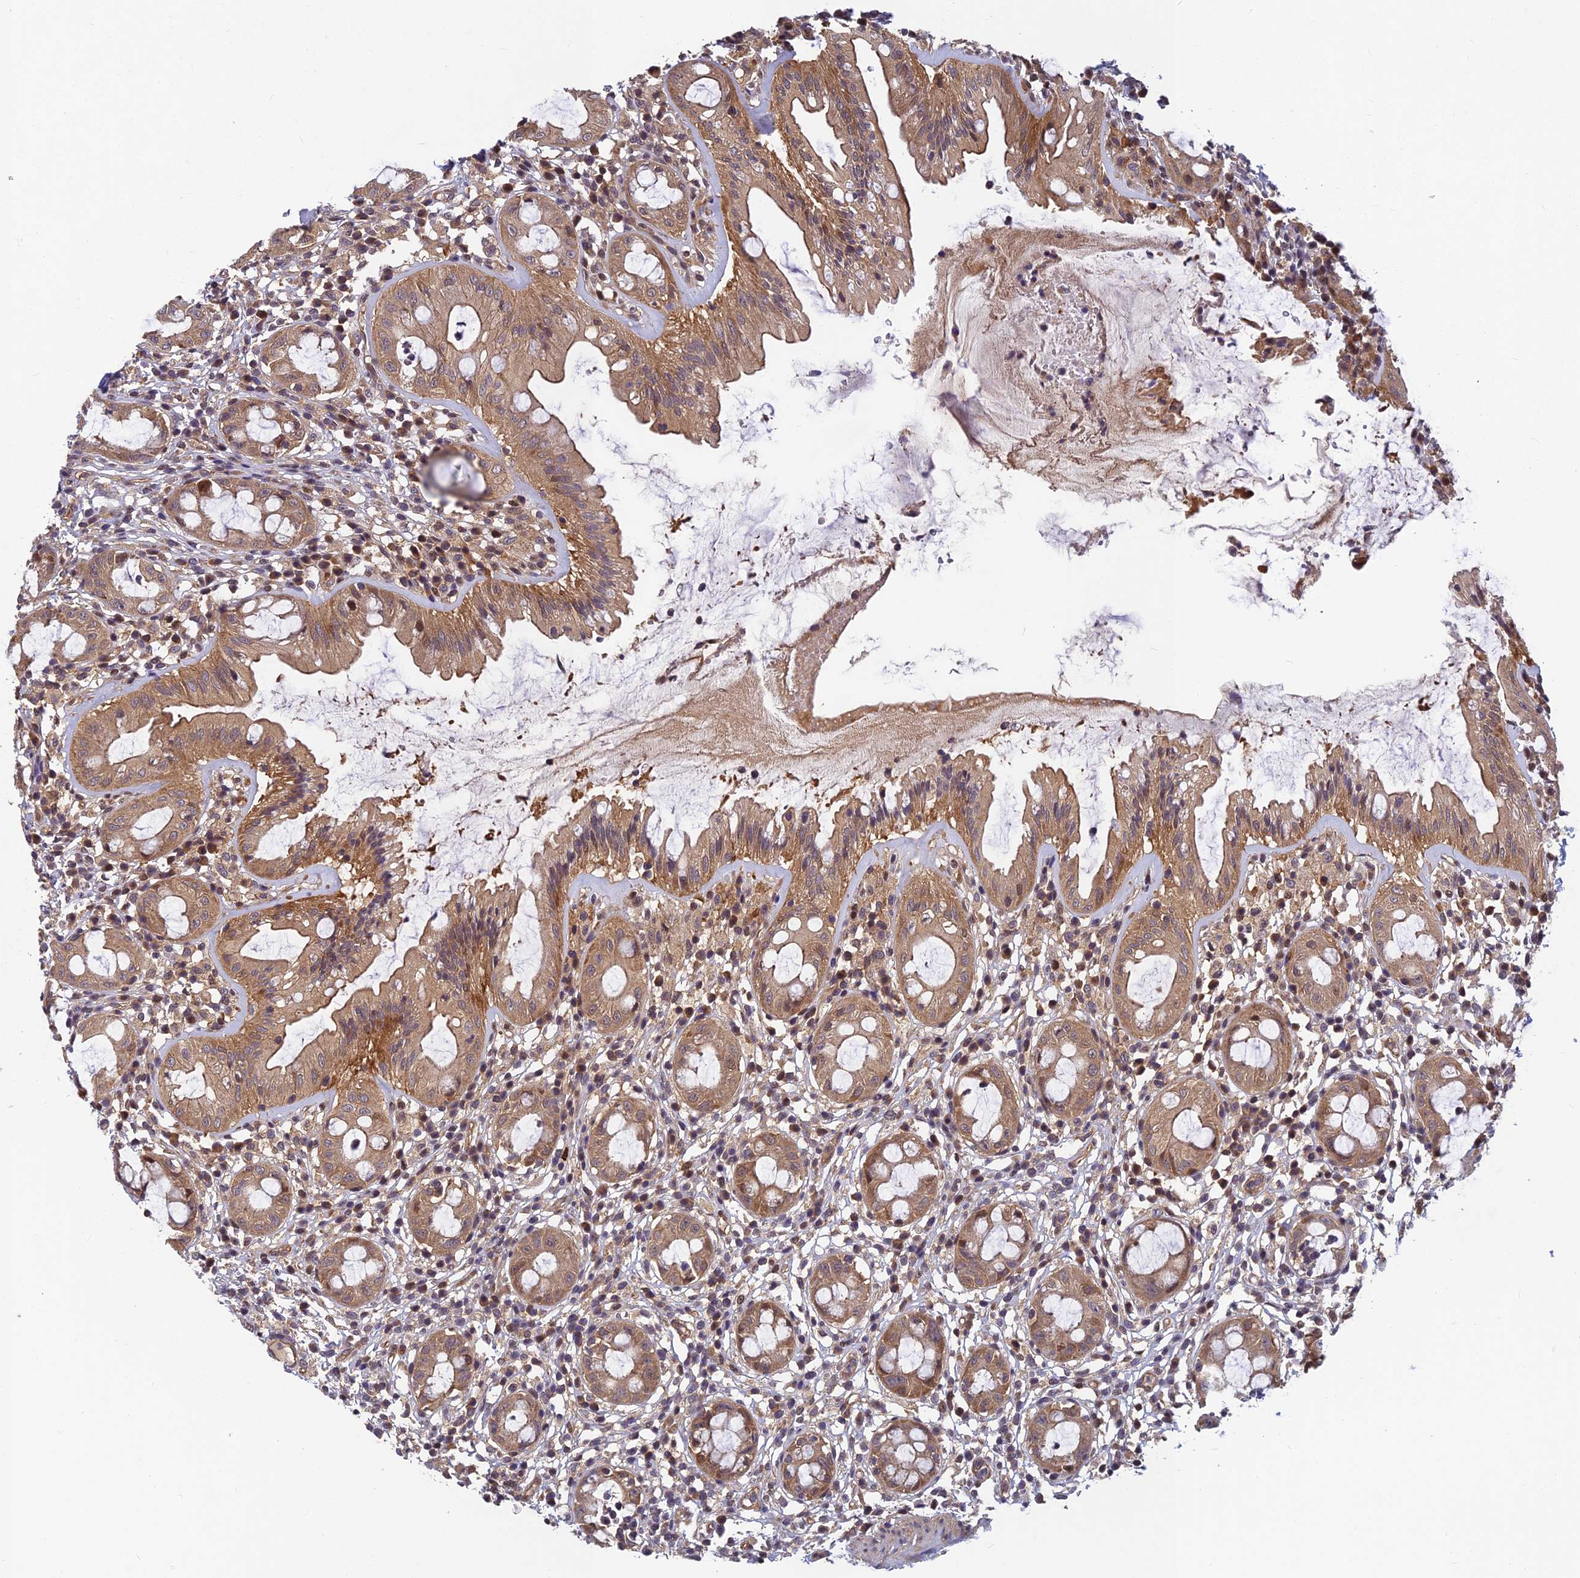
{"staining": {"intensity": "moderate", "quantity": ">75%", "location": "cytoplasmic/membranous"}, "tissue": "rectum", "cell_type": "Glandular cells", "image_type": "normal", "snomed": [{"axis": "morphology", "description": "Normal tissue, NOS"}, {"axis": "topography", "description": "Rectum"}], "caption": "Immunohistochemistry (DAB) staining of normal rectum exhibits moderate cytoplasmic/membranous protein positivity in about >75% of glandular cells. (Stains: DAB in brown, nuclei in blue, Microscopy: brightfield microscopy at high magnification).", "gene": "PIKFYVE", "patient": {"sex": "female", "age": 57}}